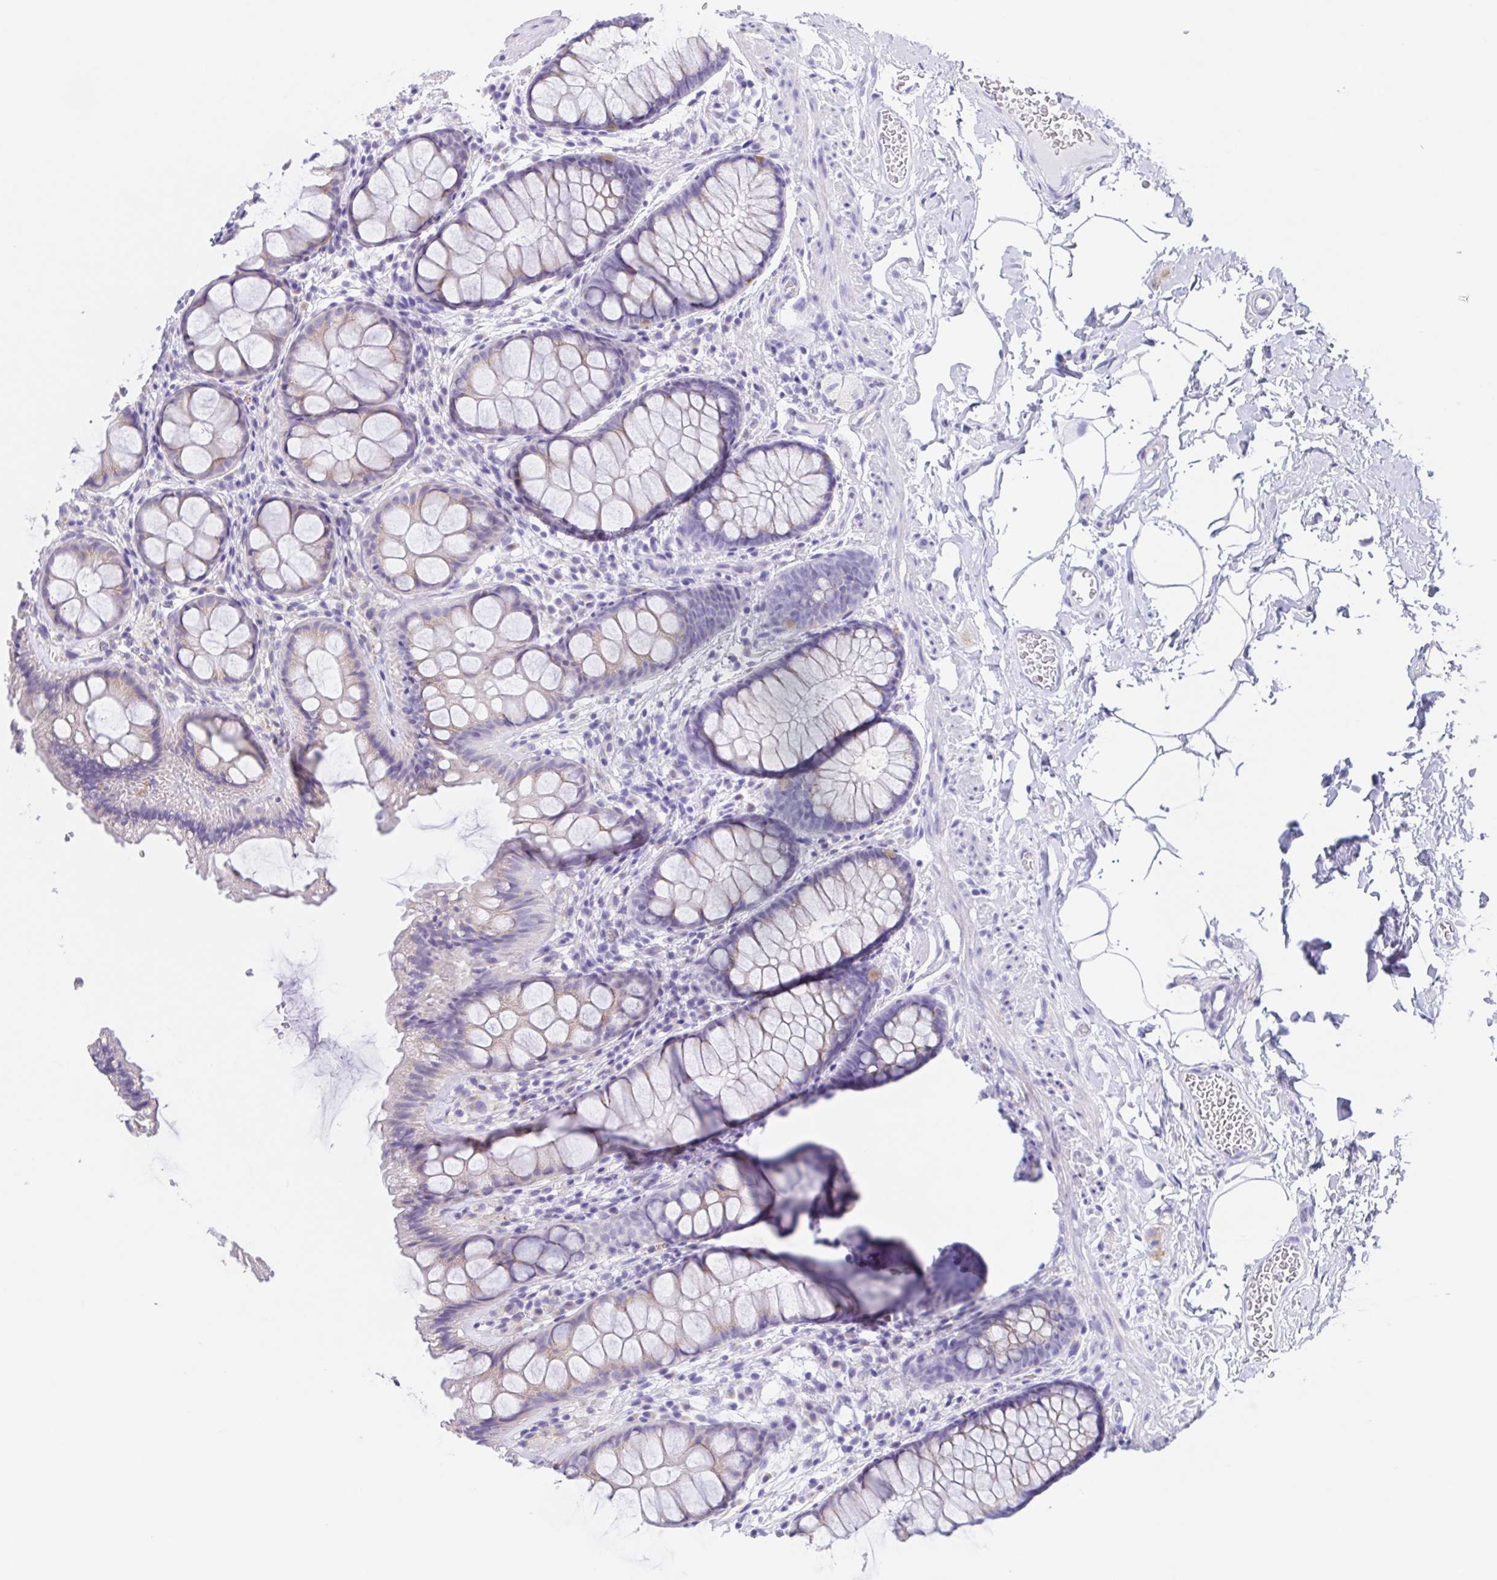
{"staining": {"intensity": "weak", "quantity": "<25%", "location": "cytoplasmic/membranous"}, "tissue": "rectum", "cell_type": "Glandular cells", "image_type": "normal", "snomed": [{"axis": "morphology", "description": "Normal tissue, NOS"}, {"axis": "topography", "description": "Rectum"}], "caption": "There is no significant expression in glandular cells of rectum. (DAB immunohistochemistry (IHC) visualized using brightfield microscopy, high magnification).", "gene": "SCG3", "patient": {"sex": "female", "age": 62}}